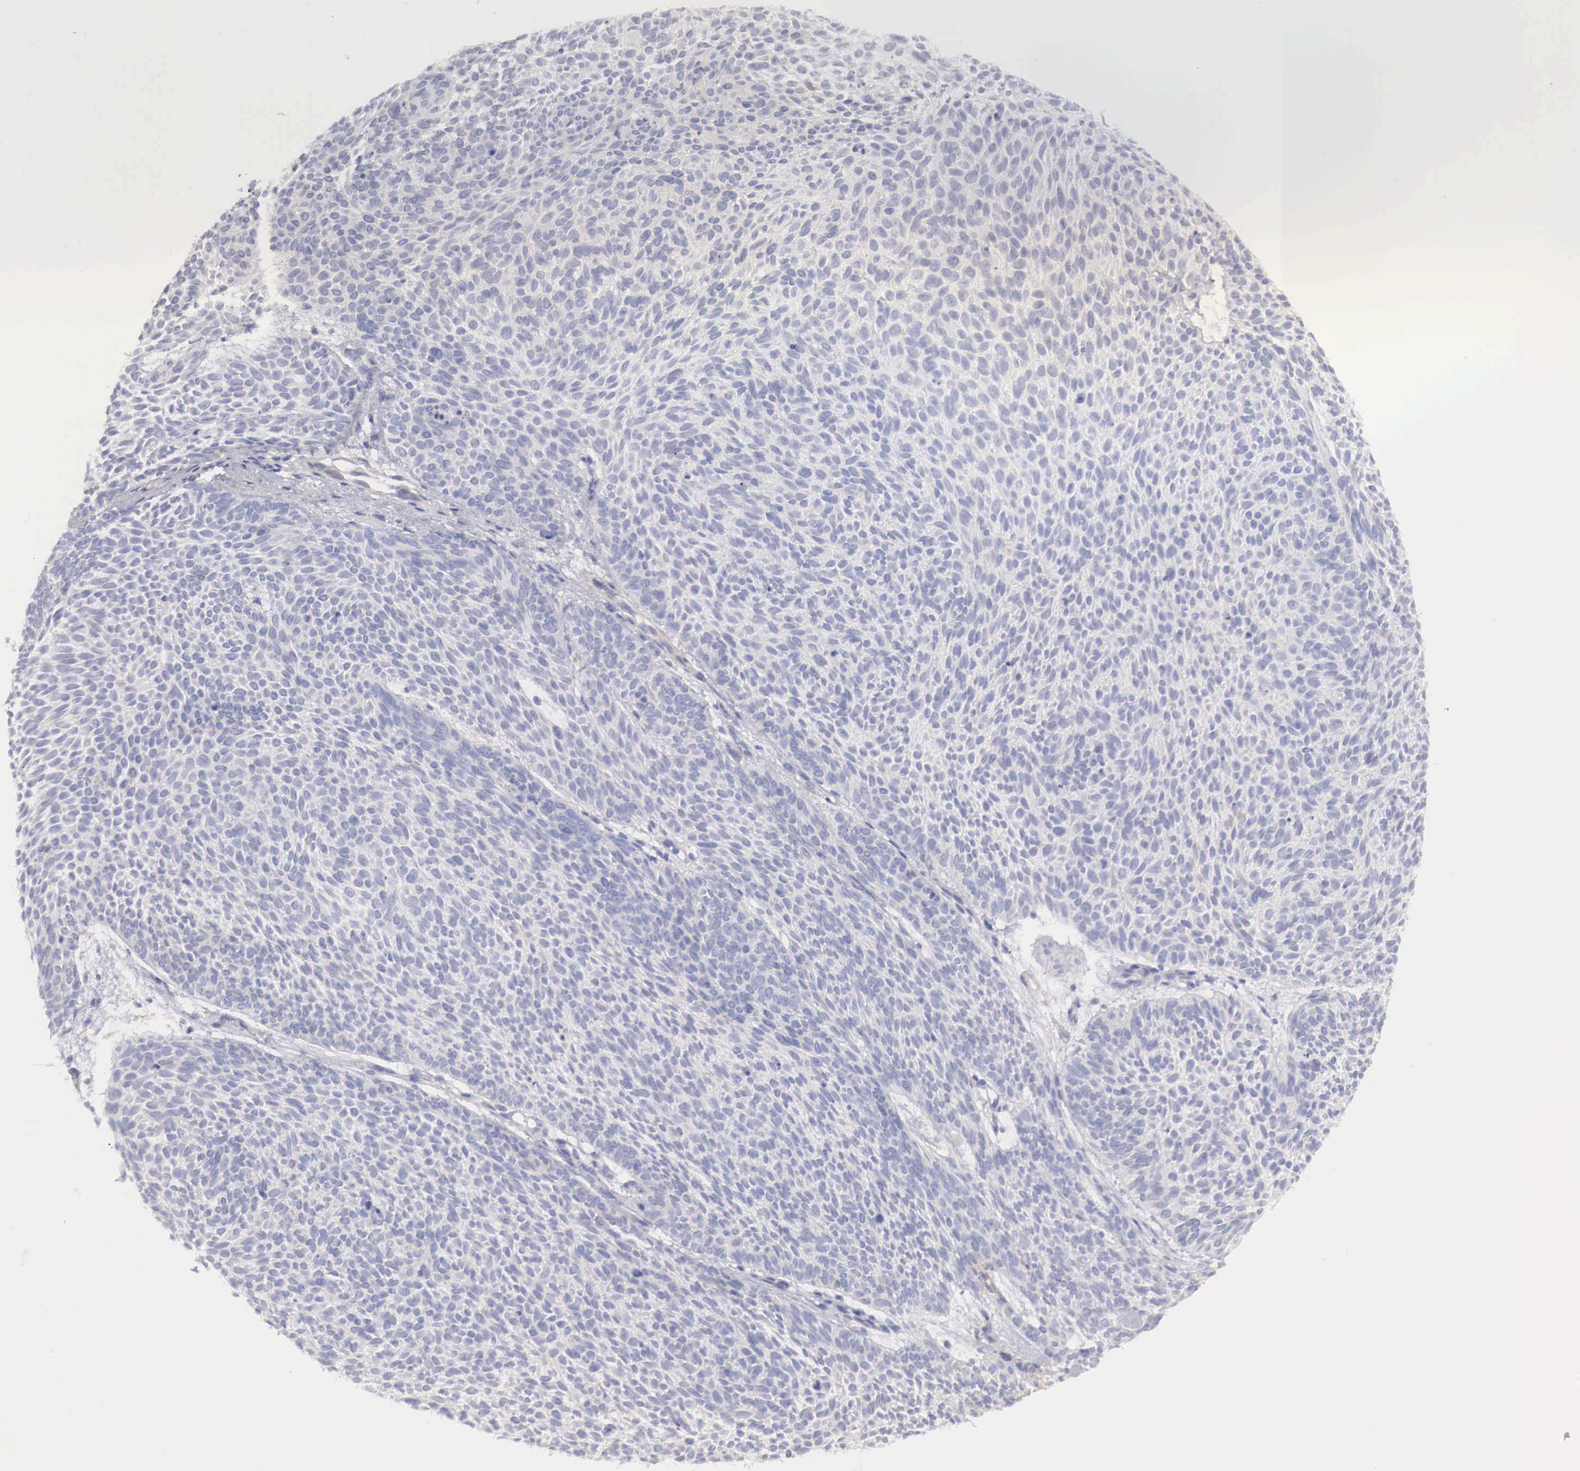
{"staining": {"intensity": "negative", "quantity": "none", "location": "none"}, "tissue": "skin cancer", "cell_type": "Tumor cells", "image_type": "cancer", "snomed": [{"axis": "morphology", "description": "Basal cell carcinoma"}, {"axis": "topography", "description": "Skin"}], "caption": "Immunohistochemical staining of basal cell carcinoma (skin) reveals no significant positivity in tumor cells.", "gene": "KLHDC7B", "patient": {"sex": "male", "age": 84}}